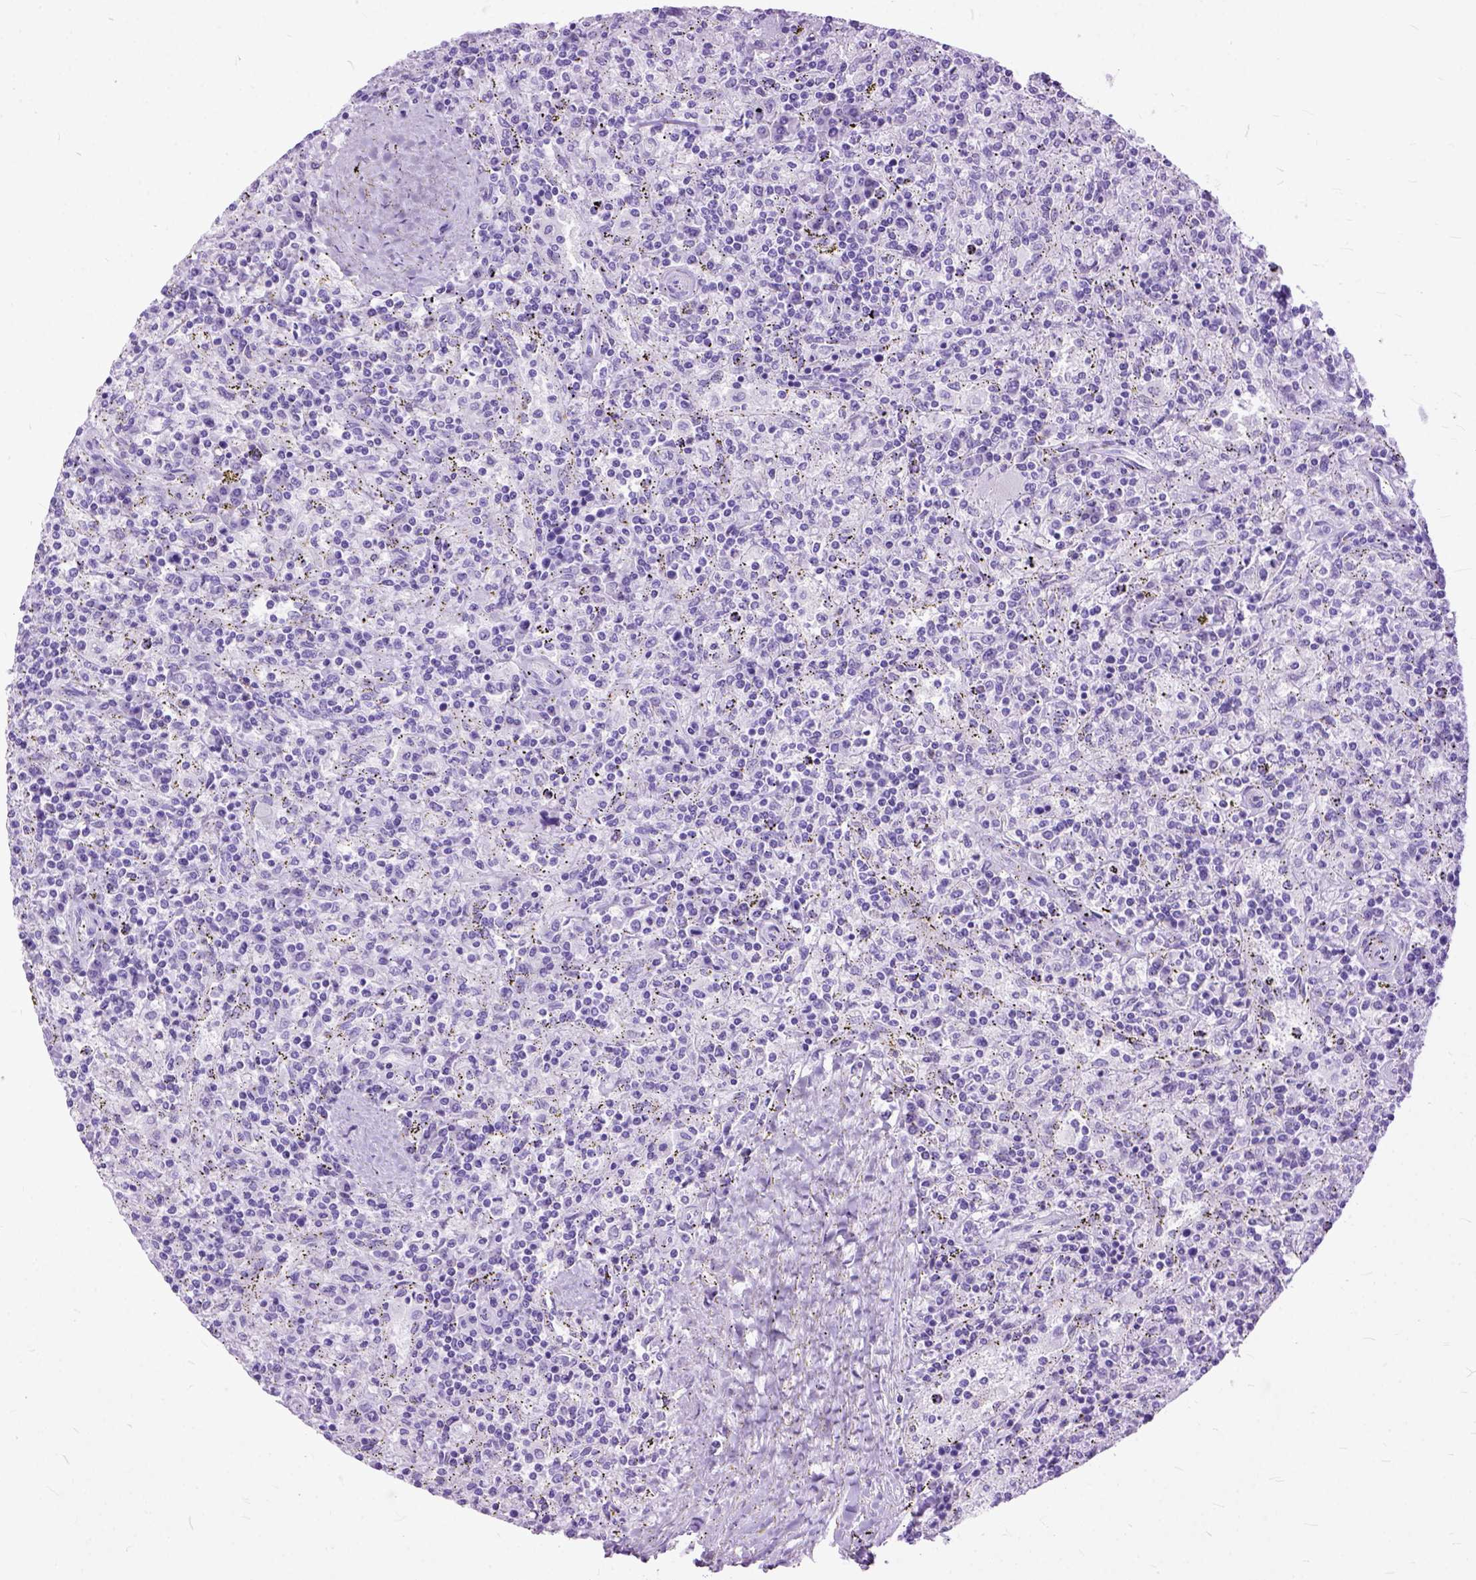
{"staining": {"intensity": "negative", "quantity": "none", "location": "none"}, "tissue": "lymphoma", "cell_type": "Tumor cells", "image_type": "cancer", "snomed": [{"axis": "morphology", "description": "Malignant lymphoma, non-Hodgkin's type, Low grade"}, {"axis": "topography", "description": "Spleen"}], "caption": "Immunohistochemistry (IHC) of lymphoma shows no staining in tumor cells.", "gene": "GNGT1", "patient": {"sex": "male", "age": 62}}